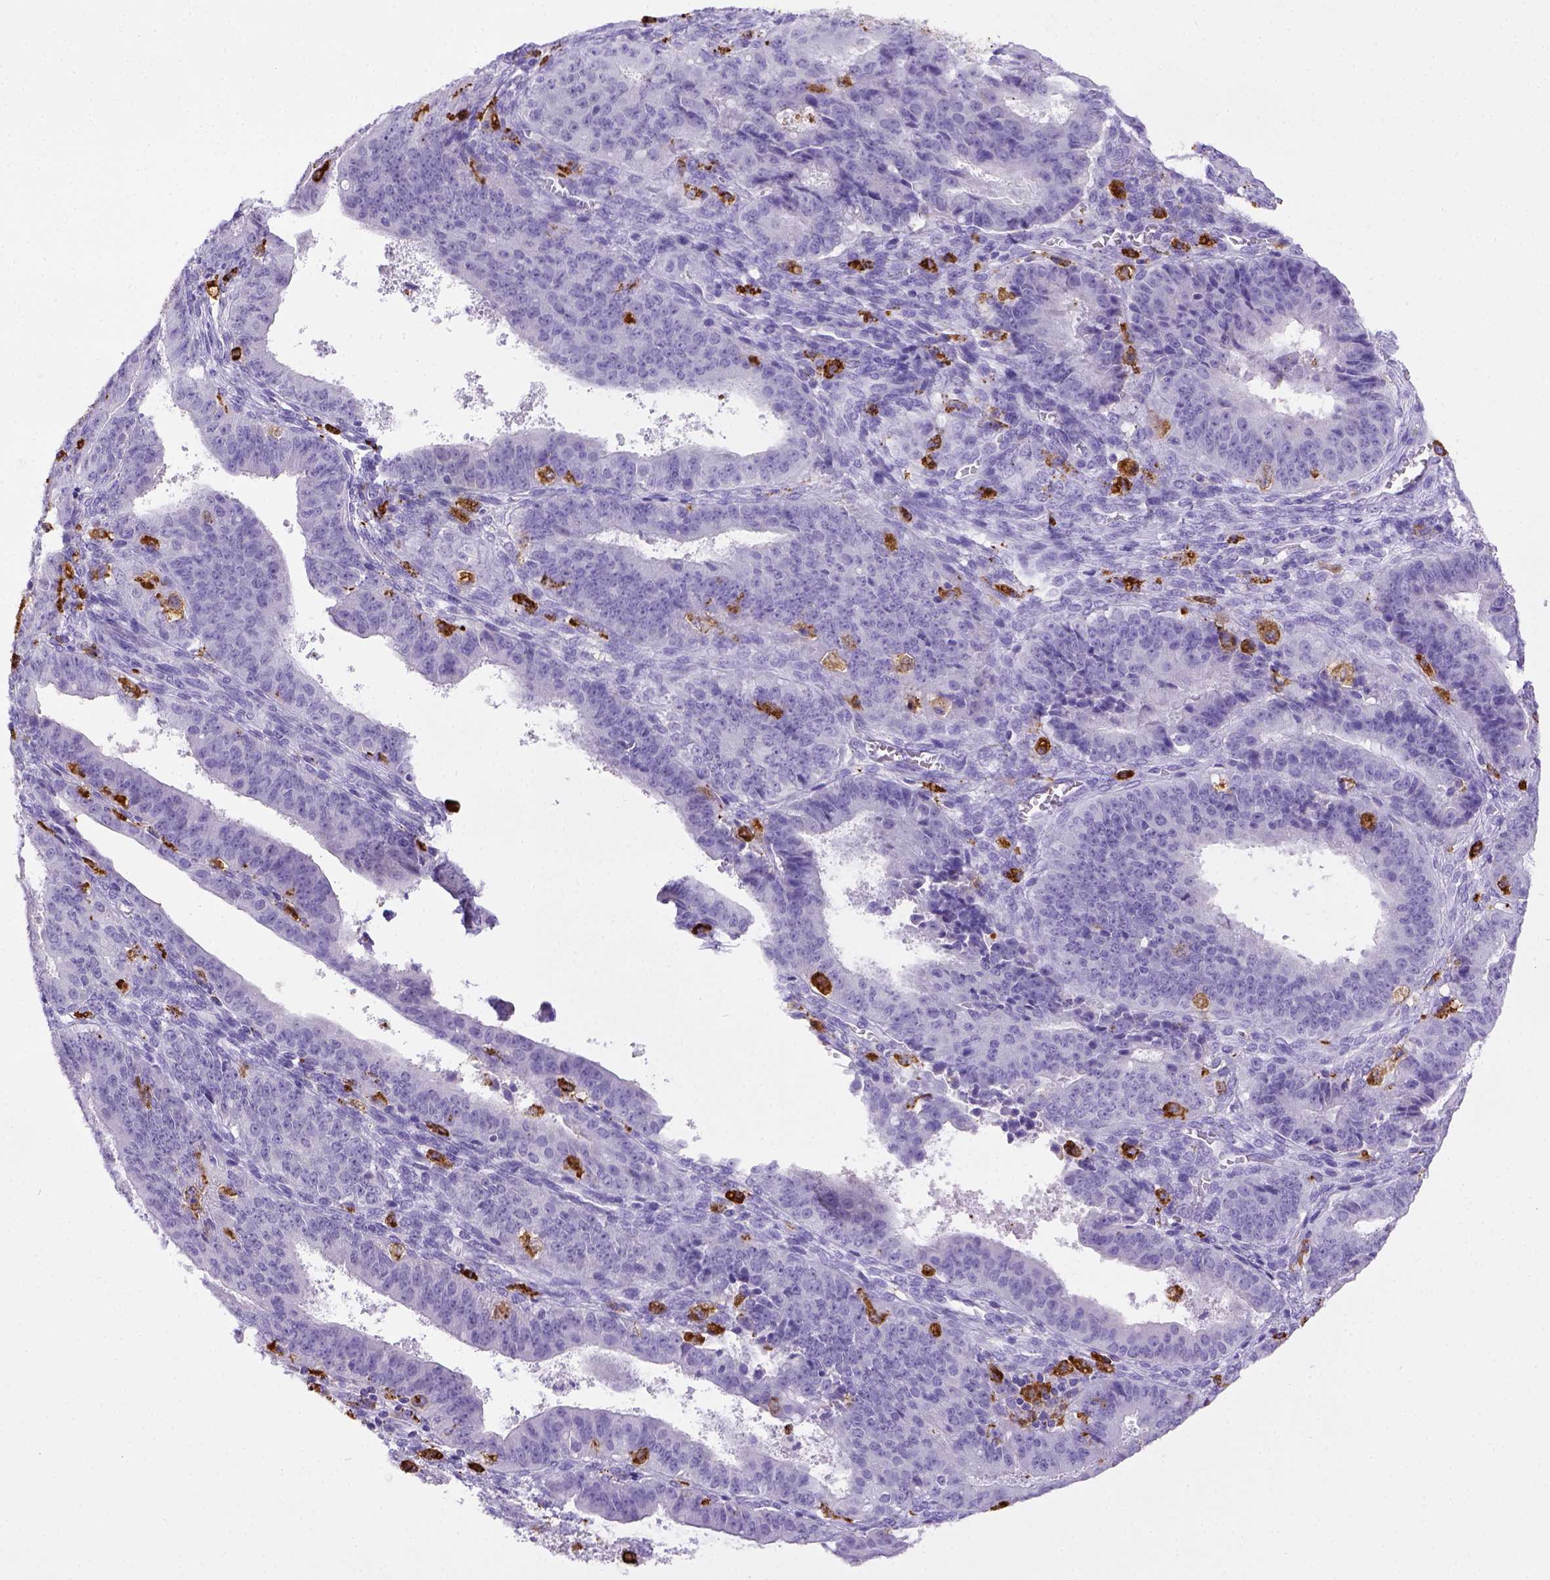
{"staining": {"intensity": "negative", "quantity": "none", "location": "none"}, "tissue": "ovarian cancer", "cell_type": "Tumor cells", "image_type": "cancer", "snomed": [{"axis": "morphology", "description": "Carcinoma, endometroid"}, {"axis": "topography", "description": "Ovary"}], "caption": "This is a photomicrograph of IHC staining of ovarian cancer, which shows no expression in tumor cells. Brightfield microscopy of immunohistochemistry (IHC) stained with DAB (3,3'-diaminobenzidine) (brown) and hematoxylin (blue), captured at high magnification.", "gene": "CD68", "patient": {"sex": "female", "age": 42}}